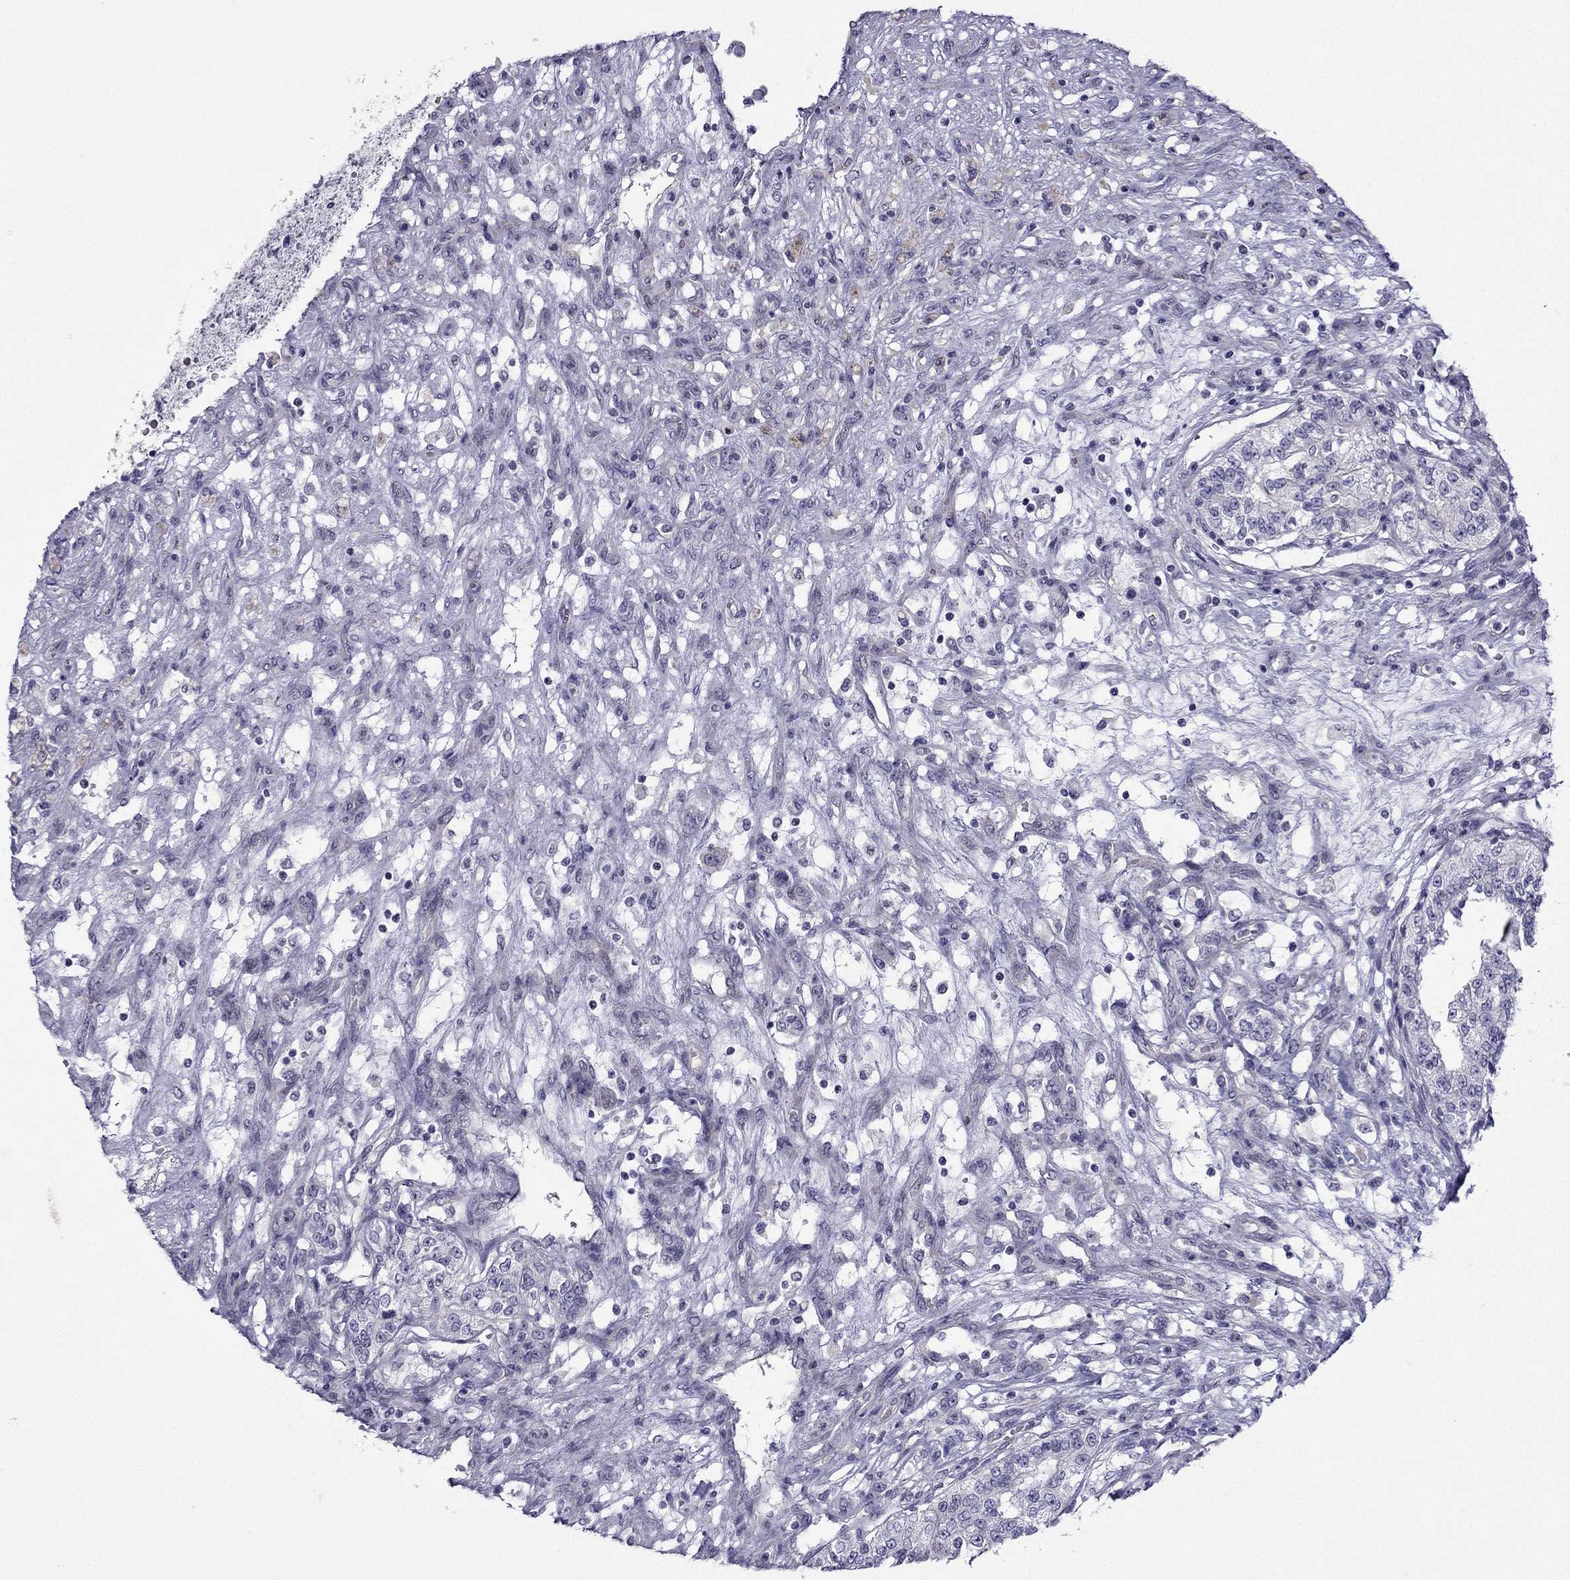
{"staining": {"intensity": "negative", "quantity": "none", "location": "none"}, "tissue": "renal cancer", "cell_type": "Tumor cells", "image_type": "cancer", "snomed": [{"axis": "morphology", "description": "Adenocarcinoma, NOS"}, {"axis": "topography", "description": "Kidney"}], "caption": "IHC histopathology image of human renal cancer stained for a protein (brown), which displays no positivity in tumor cells.", "gene": "POM121L12", "patient": {"sex": "female", "age": 63}}